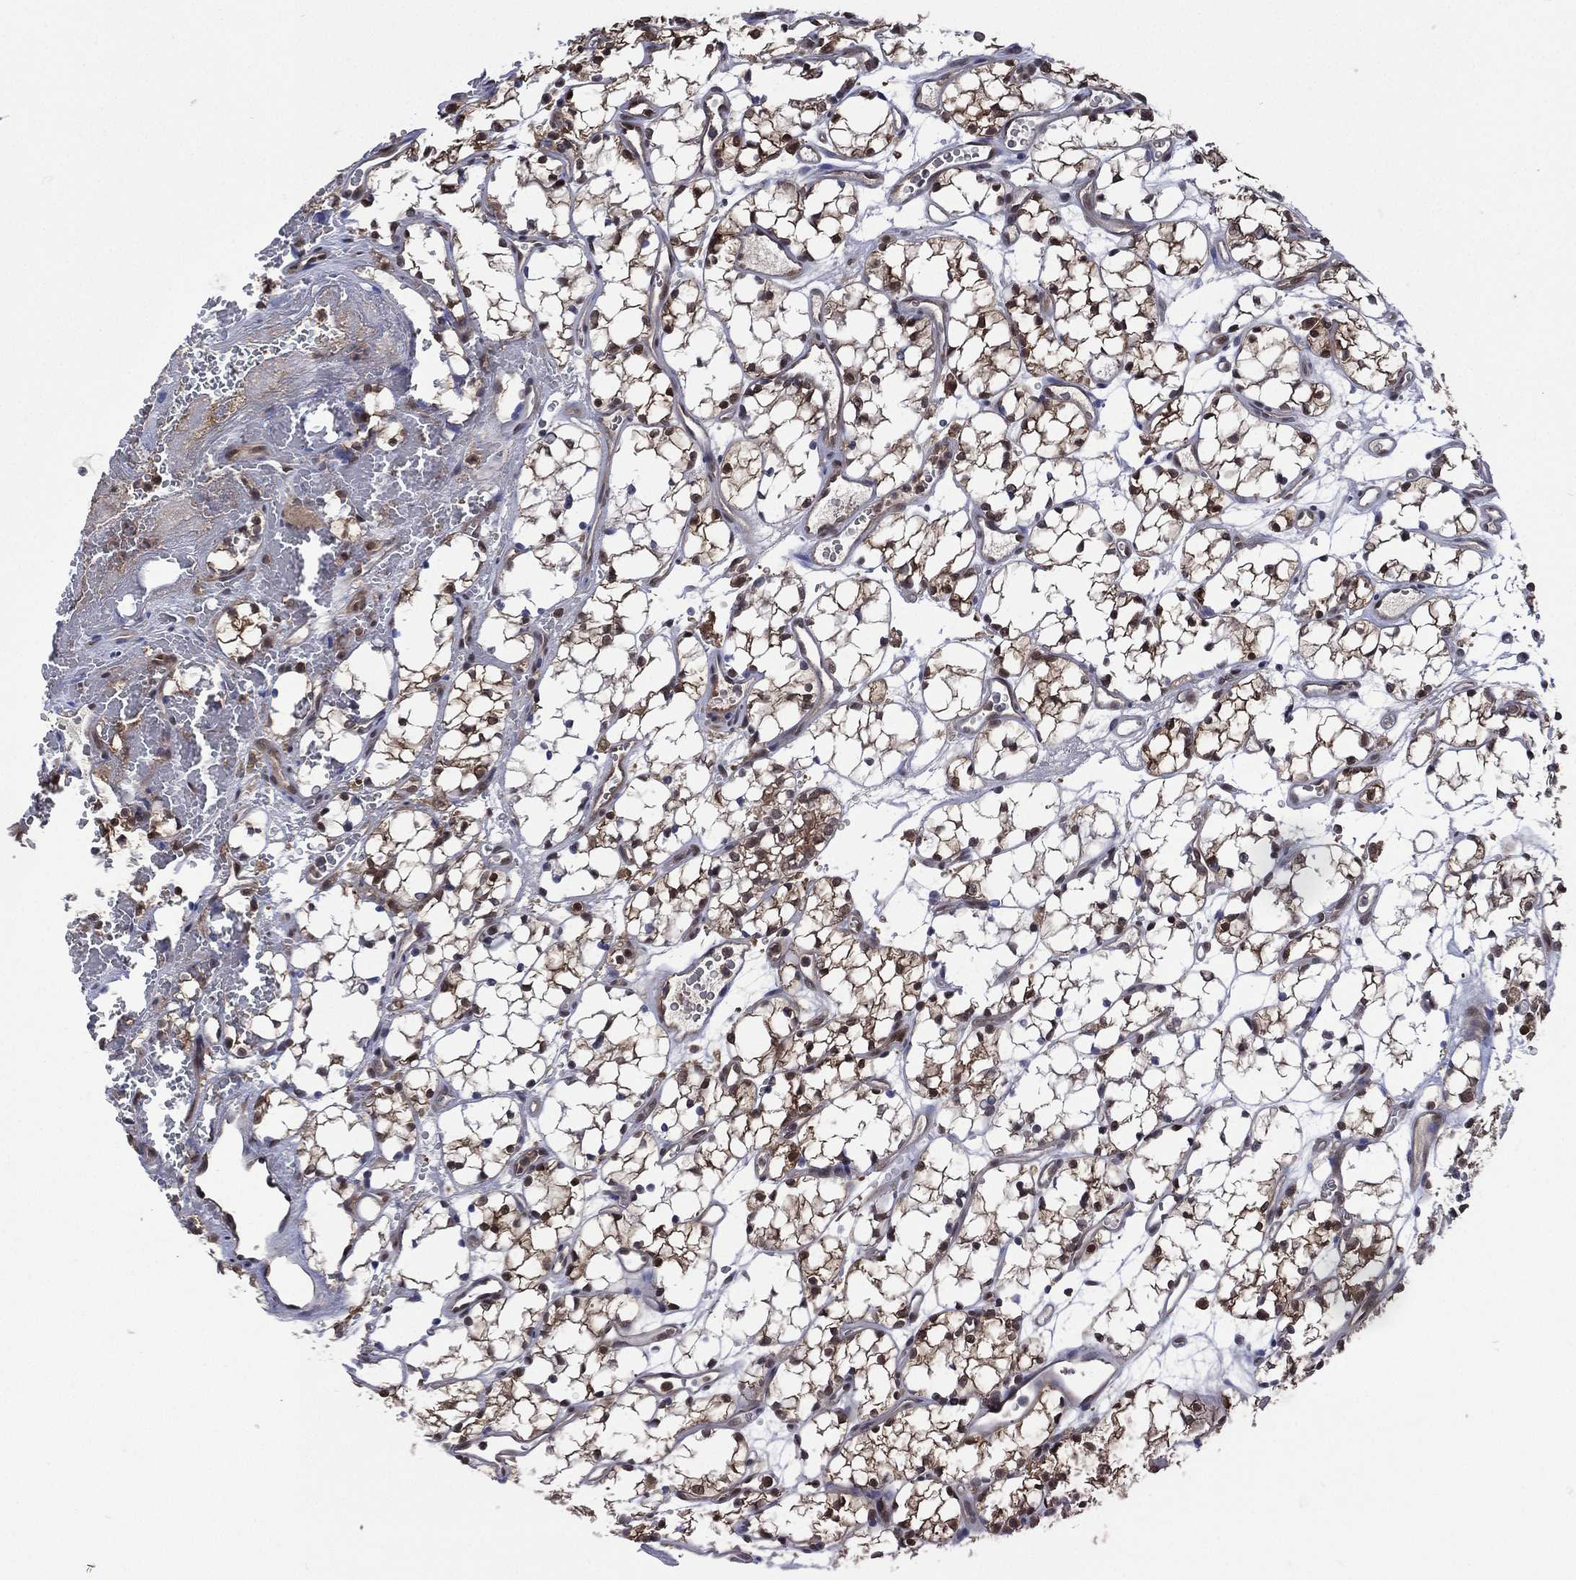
{"staining": {"intensity": "strong", "quantity": "25%-75%", "location": "cytoplasmic/membranous,nuclear"}, "tissue": "renal cancer", "cell_type": "Tumor cells", "image_type": "cancer", "snomed": [{"axis": "morphology", "description": "Adenocarcinoma, NOS"}, {"axis": "topography", "description": "Kidney"}], "caption": "A brown stain labels strong cytoplasmic/membranous and nuclear staining of a protein in human renal cancer (adenocarcinoma) tumor cells.", "gene": "MTAP", "patient": {"sex": "female", "age": 69}}